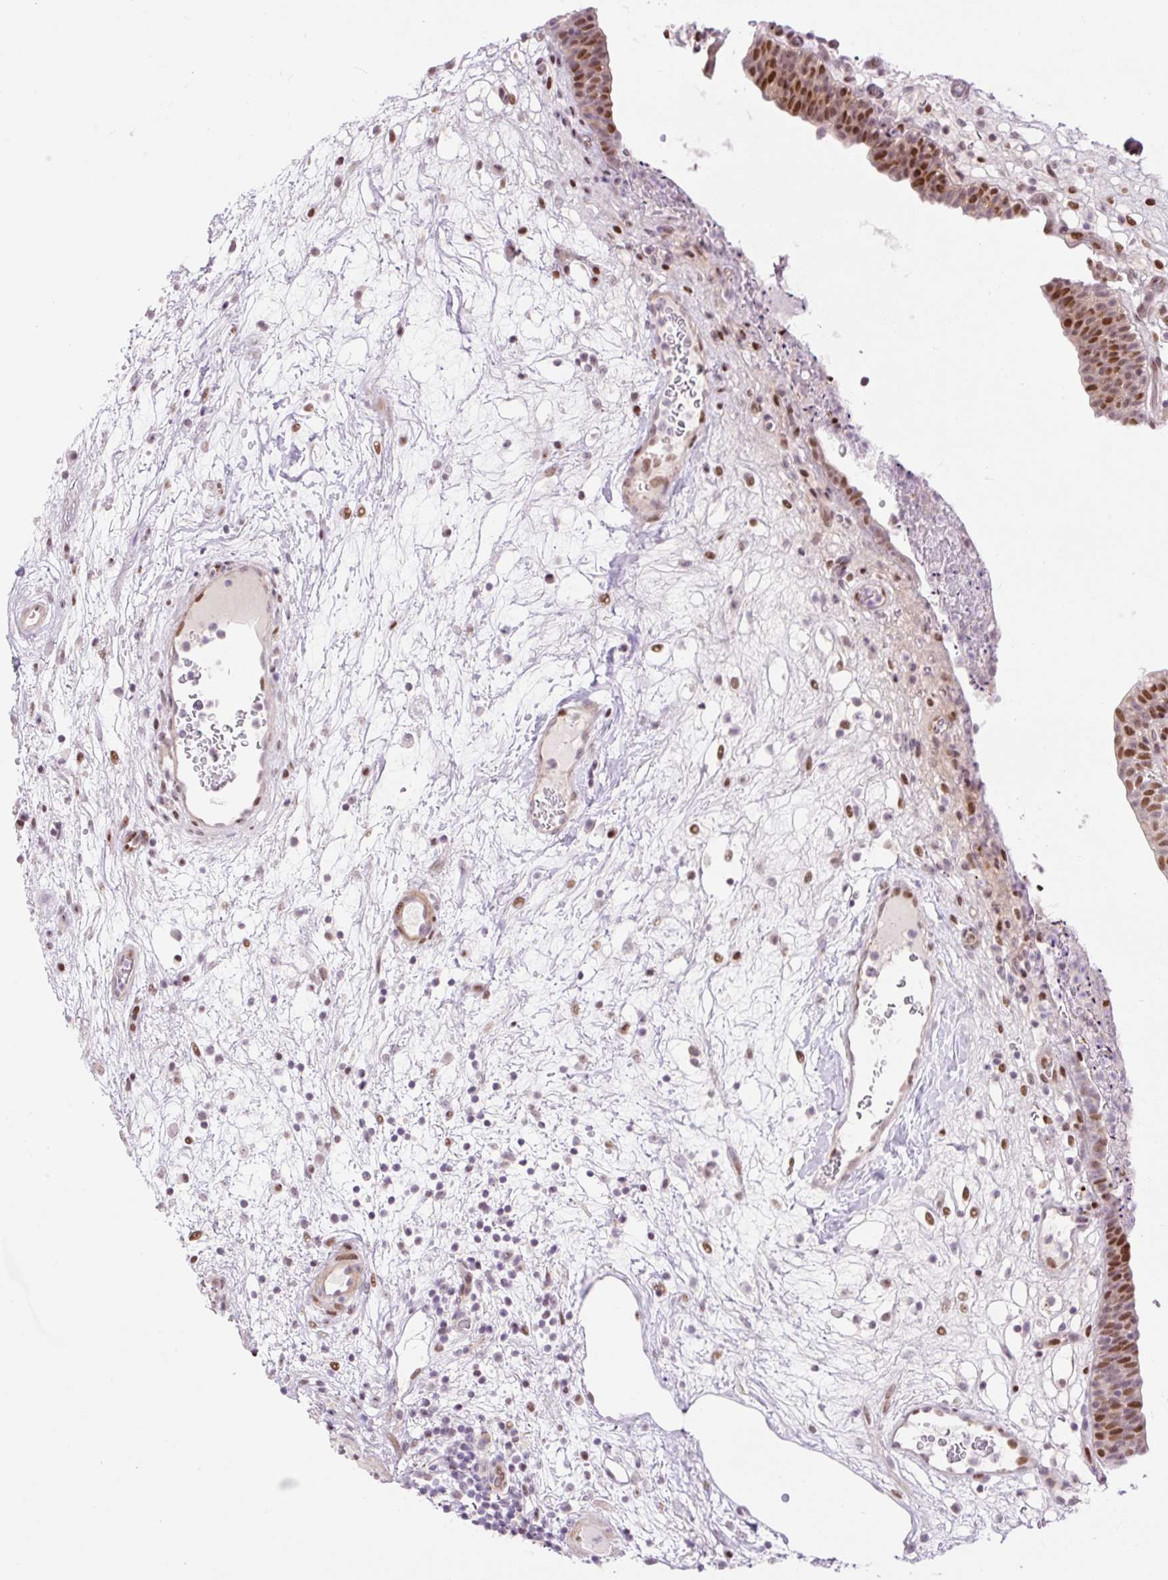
{"staining": {"intensity": "strong", "quantity": ">75%", "location": "nuclear"}, "tissue": "urinary bladder", "cell_type": "Urothelial cells", "image_type": "normal", "snomed": [{"axis": "morphology", "description": "Normal tissue, NOS"}, {"axis": "topography", "description": "Urinary bladder"}], "caption": "Brown immunohistochemical staining in normal human urinary bladder reveals strong nuclear positivity in approximately >75% of urothelial cells. Nuclei are stained in blue.", "gene": "RIPPLY3", "patient": {"sex": "male", "age": 71}}